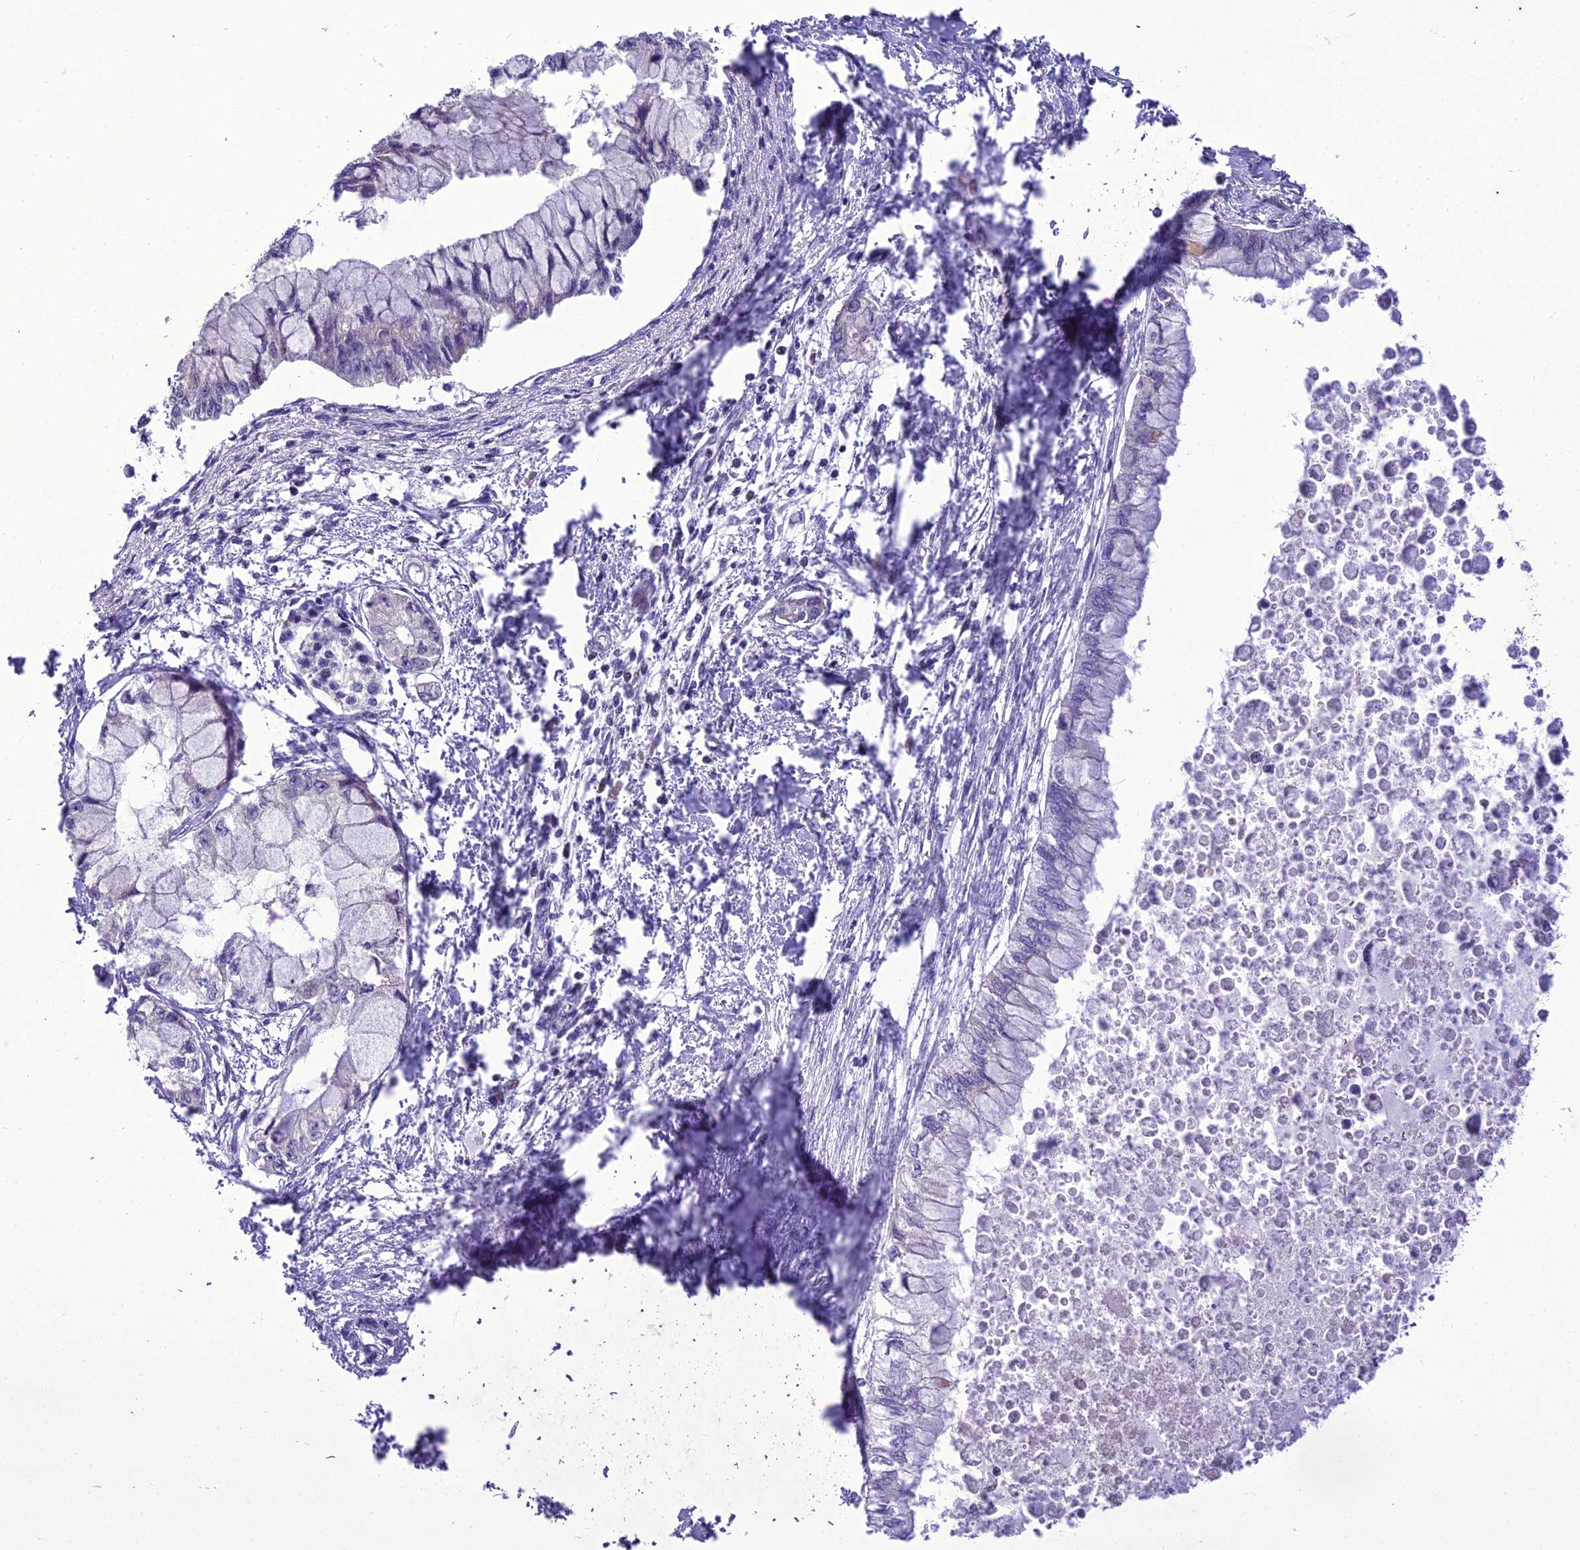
{"staining": {"intensity": "negative", "quantity": "none", "location": "none"}, "tissue": "pancreatic cancer", "cell_type": "Tumor cells", "image_type": "cancer", "snomed": [{"axis": "morphology", "description": "Adenocarcinoma, NOS"}, {"axis": "topography", "description": "Pancreas"}], "caption": "Tumor cells show no significant protein expression in pancreatic adenocarcinoma.", "gene": "NEURL2", "patient": {"sex": "male", "age": 48}}